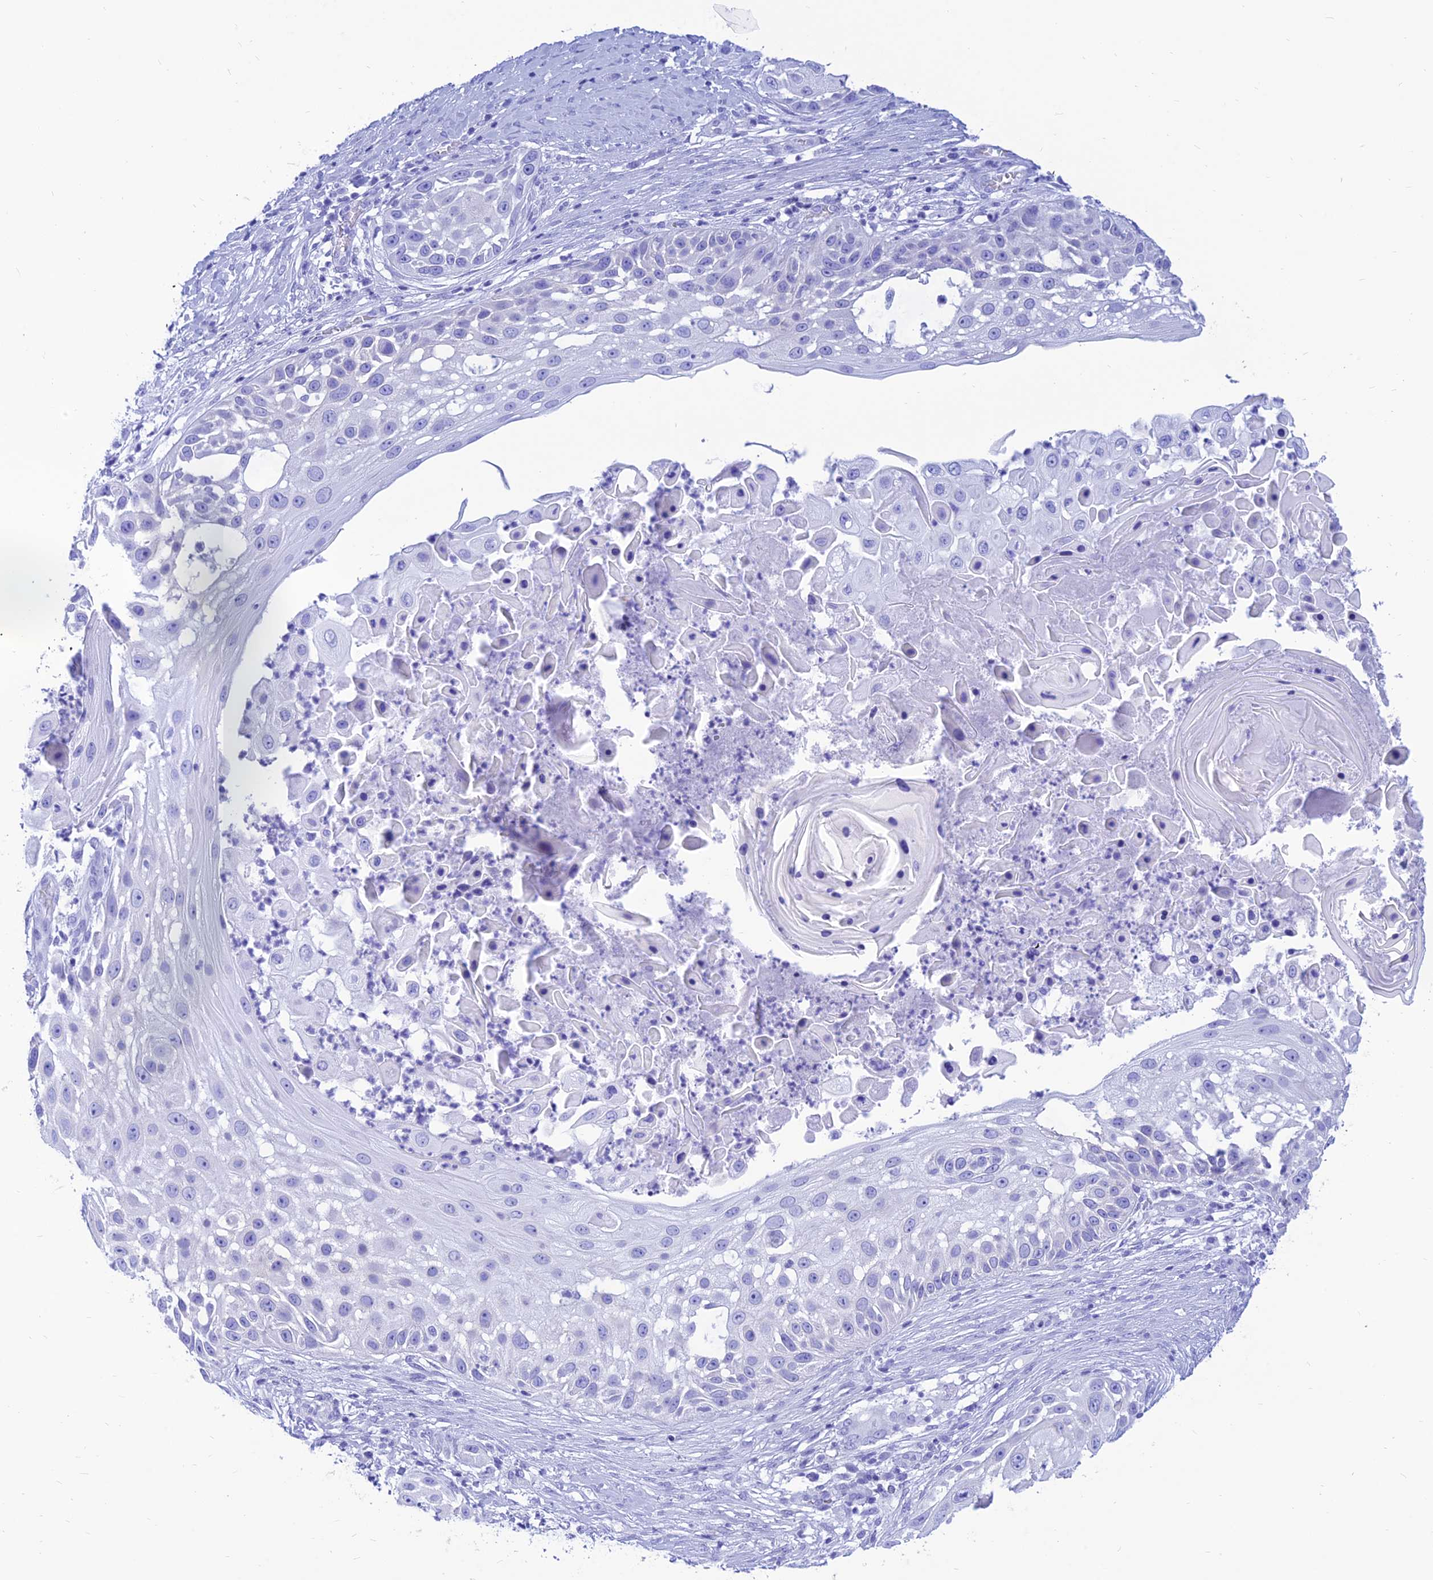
{"staining": {"intensity": "negative", "quantity": "none", "location": "none"}, "tissue": "skin cancer", "cell_type": "Tumor cells", "image_type": "cancer", "snomed": [{"axis": "morphology", "description": "Squamous cell carcinoma, NOS"}, {"axis": "topography", "description": "Skin"}], "caption": "Skin cancer was stained to show a protein in brown. There is no significant staining in tumor cells.", "gene": "PRNP", "patient": {"sex": "female", "age": 44}}